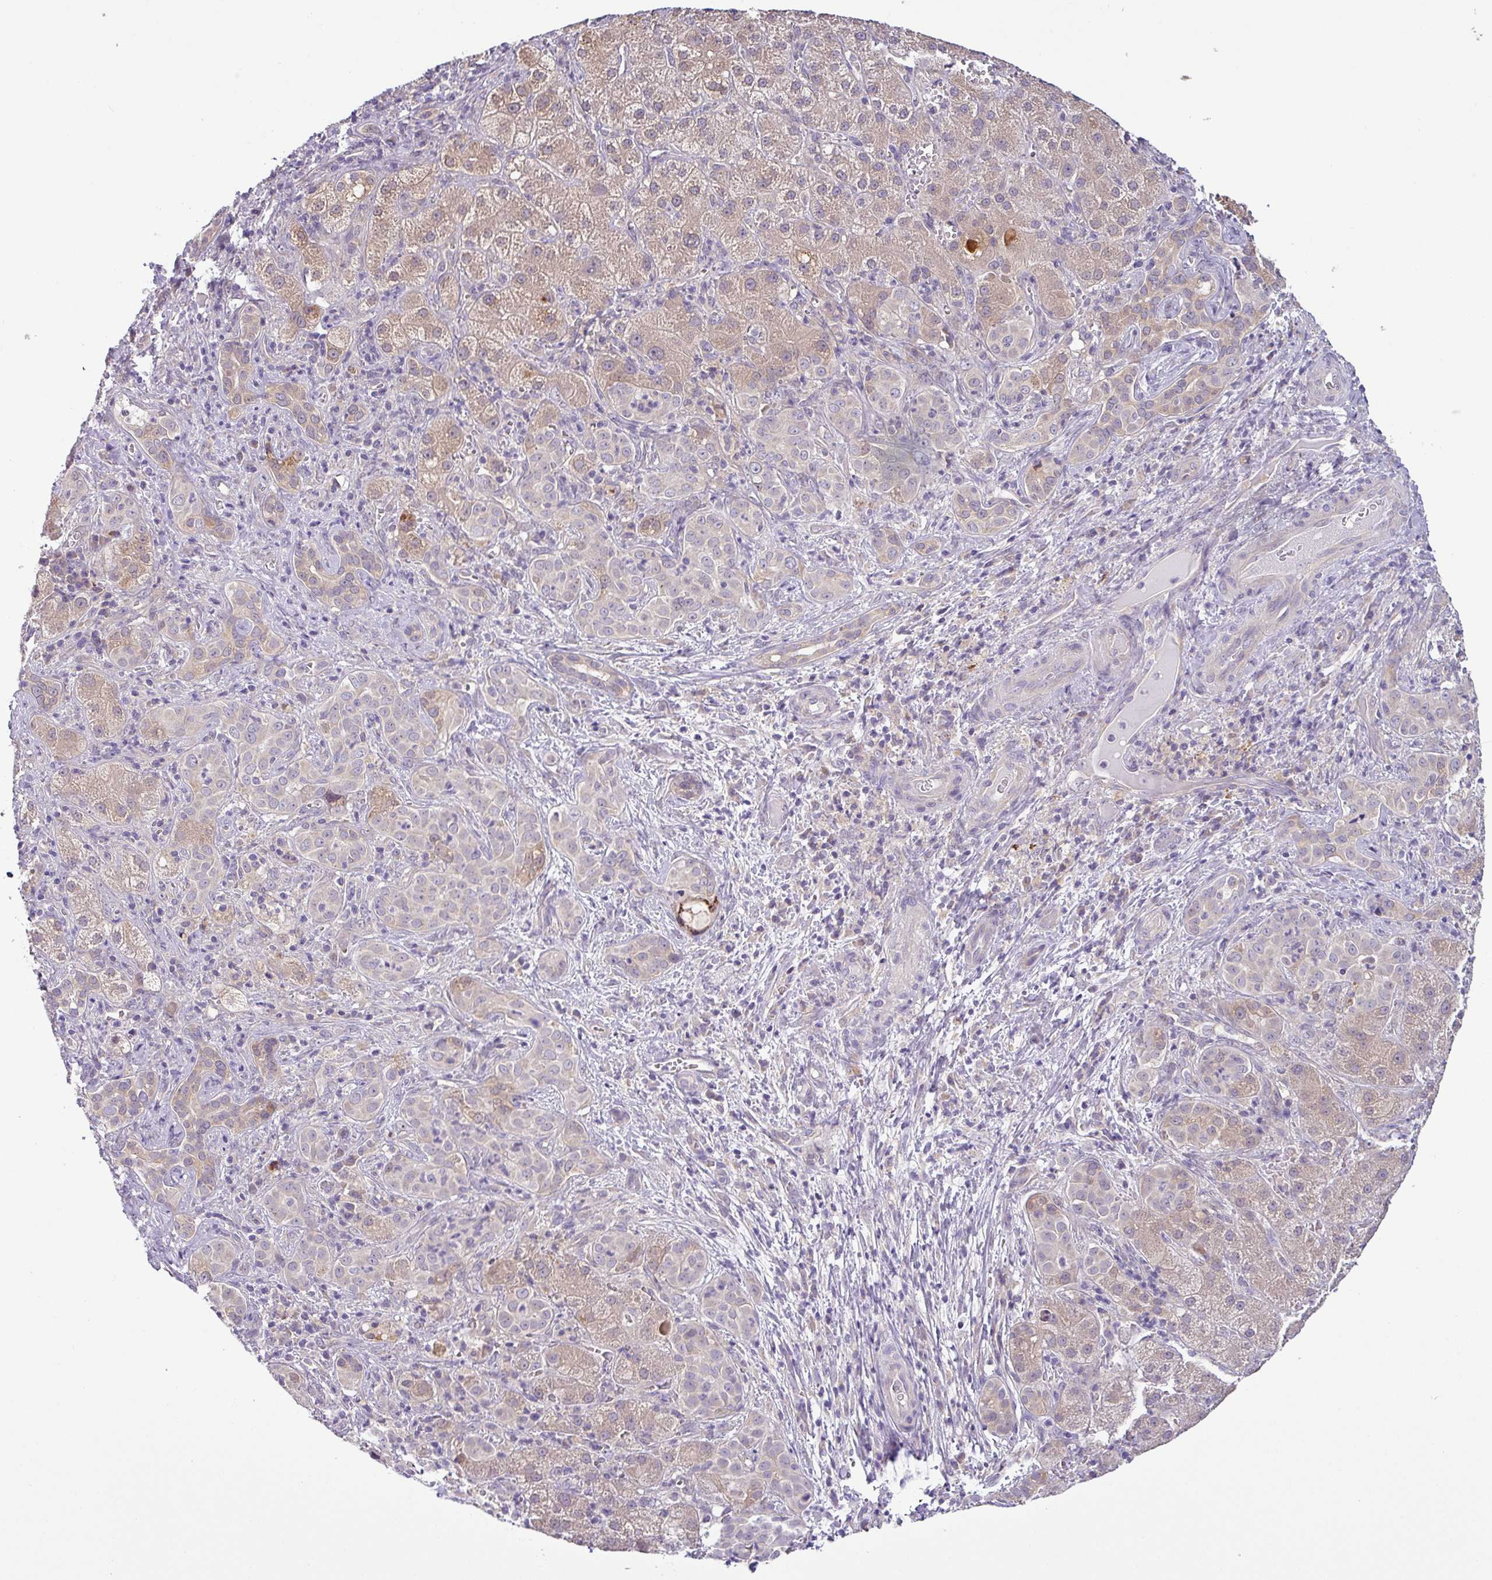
{"staining": {"intensity": "weak", "quantity": "25%-75%", "location": "cytoplasmic/membranous"}, "tissue": "liver cancer", "cell_type": "Tumor cells", "image_type": "cancer", "snomed": [{"axis": "morphology", "description": "Cholangiocarcinoma"}, {"axis": "topography", "description": "Liver"}], "caption": "This photomicrograph shows immunohistochemistry staining of human liver cholangiocarcinoma, with low weak cytoplasmic/membranous staining in about 25%-75% of tumor cells.", "gene": "GALNT12", "patient": {"sex": "male", "age": 67}}